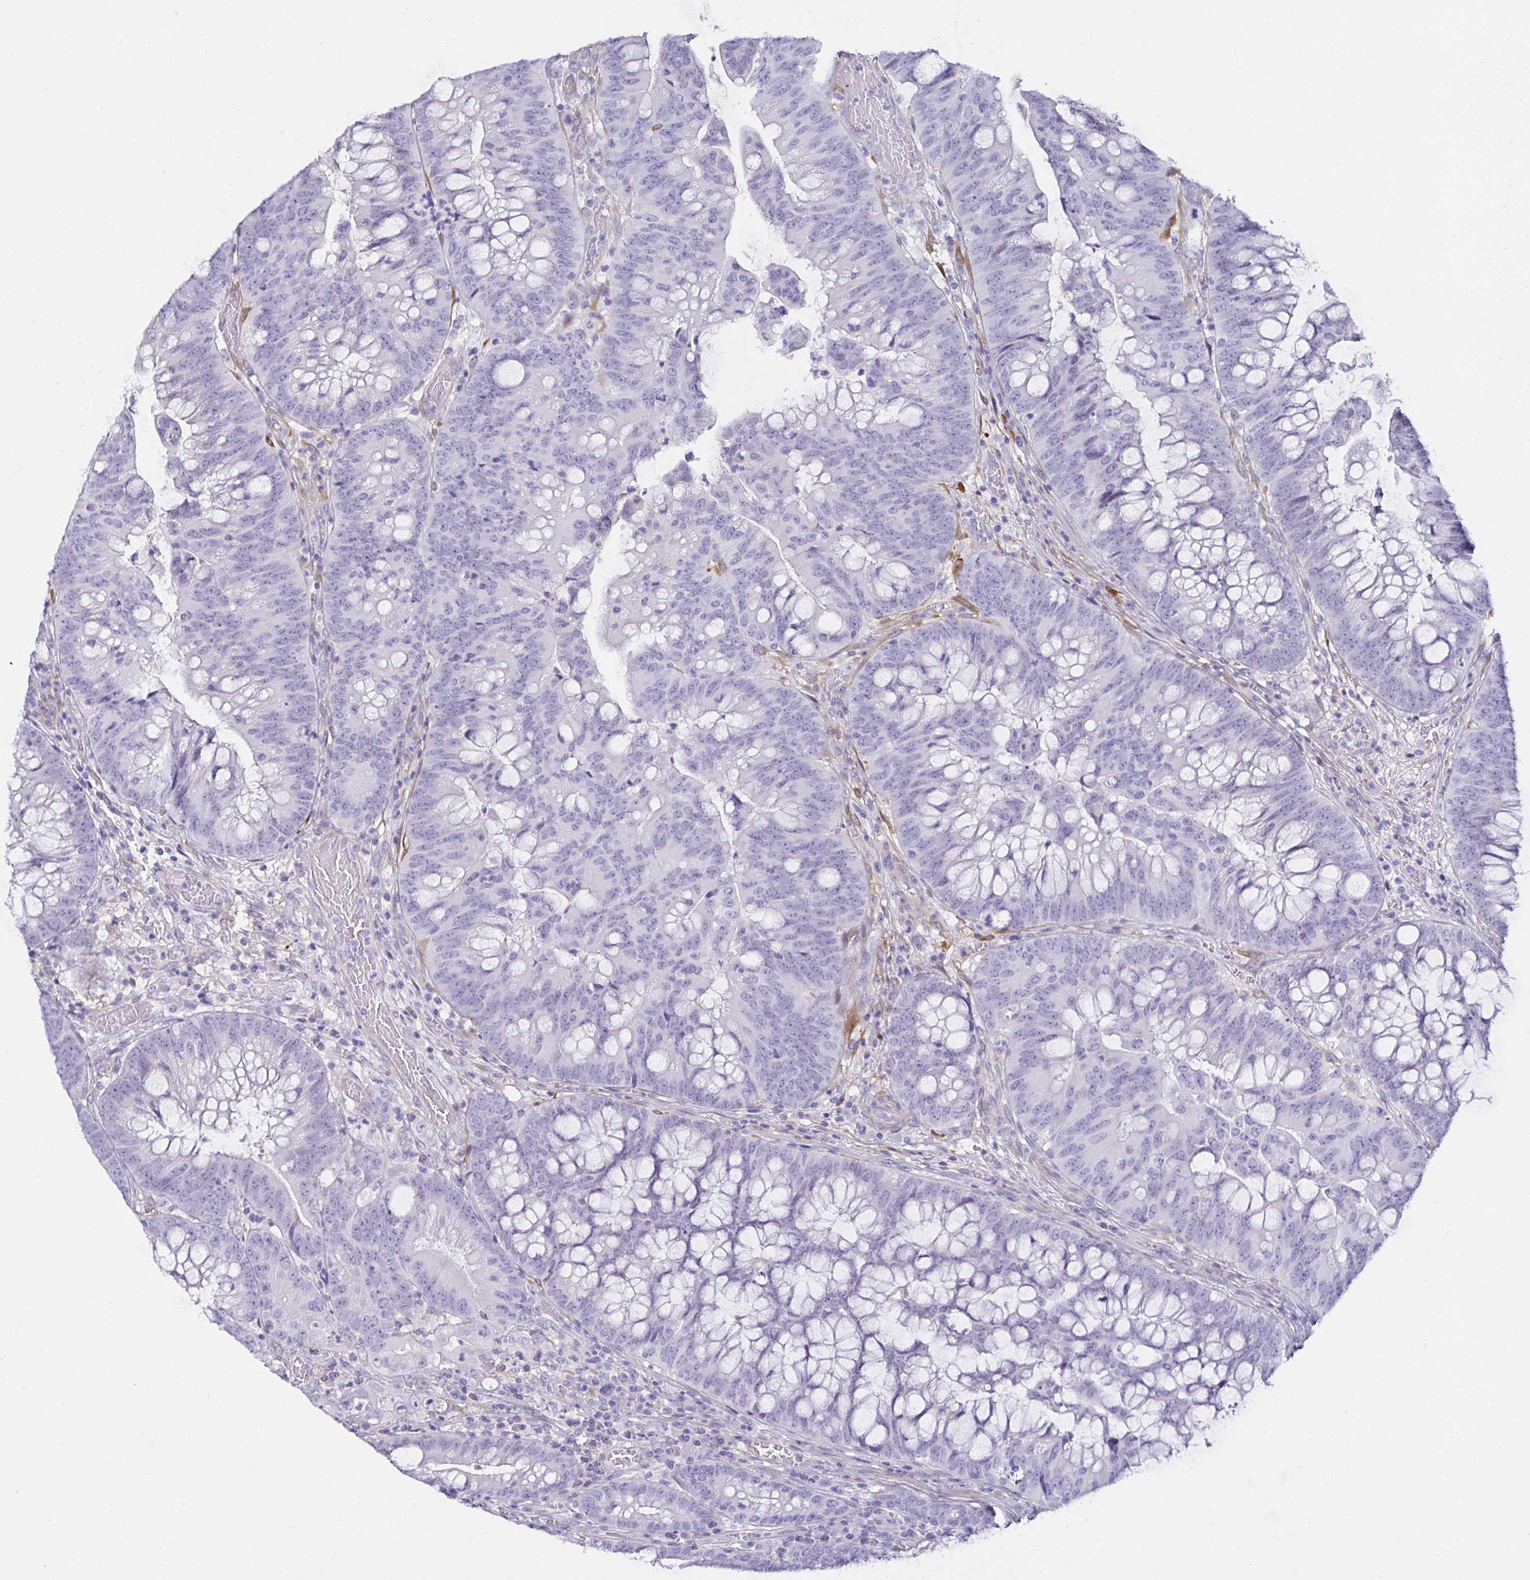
{"staining": {"intensity": "negative", "quantity": "none", "location": "none"}, "tissue": "colorectal cancer", "cell_type": "Tumor cells", "image_type": "cancer", "snomed": [{"axis": "morphology", "description": "Adenocarcinoma, NOS"}, {"axis": "topography", "description": "Colon"}], "caption": "Colorectal cancer was stained to show a protein in brown. There is no significant positivity in tumor cells.", "gene": "SPAG4", "patient": {"sex": "male", "age": 62}}